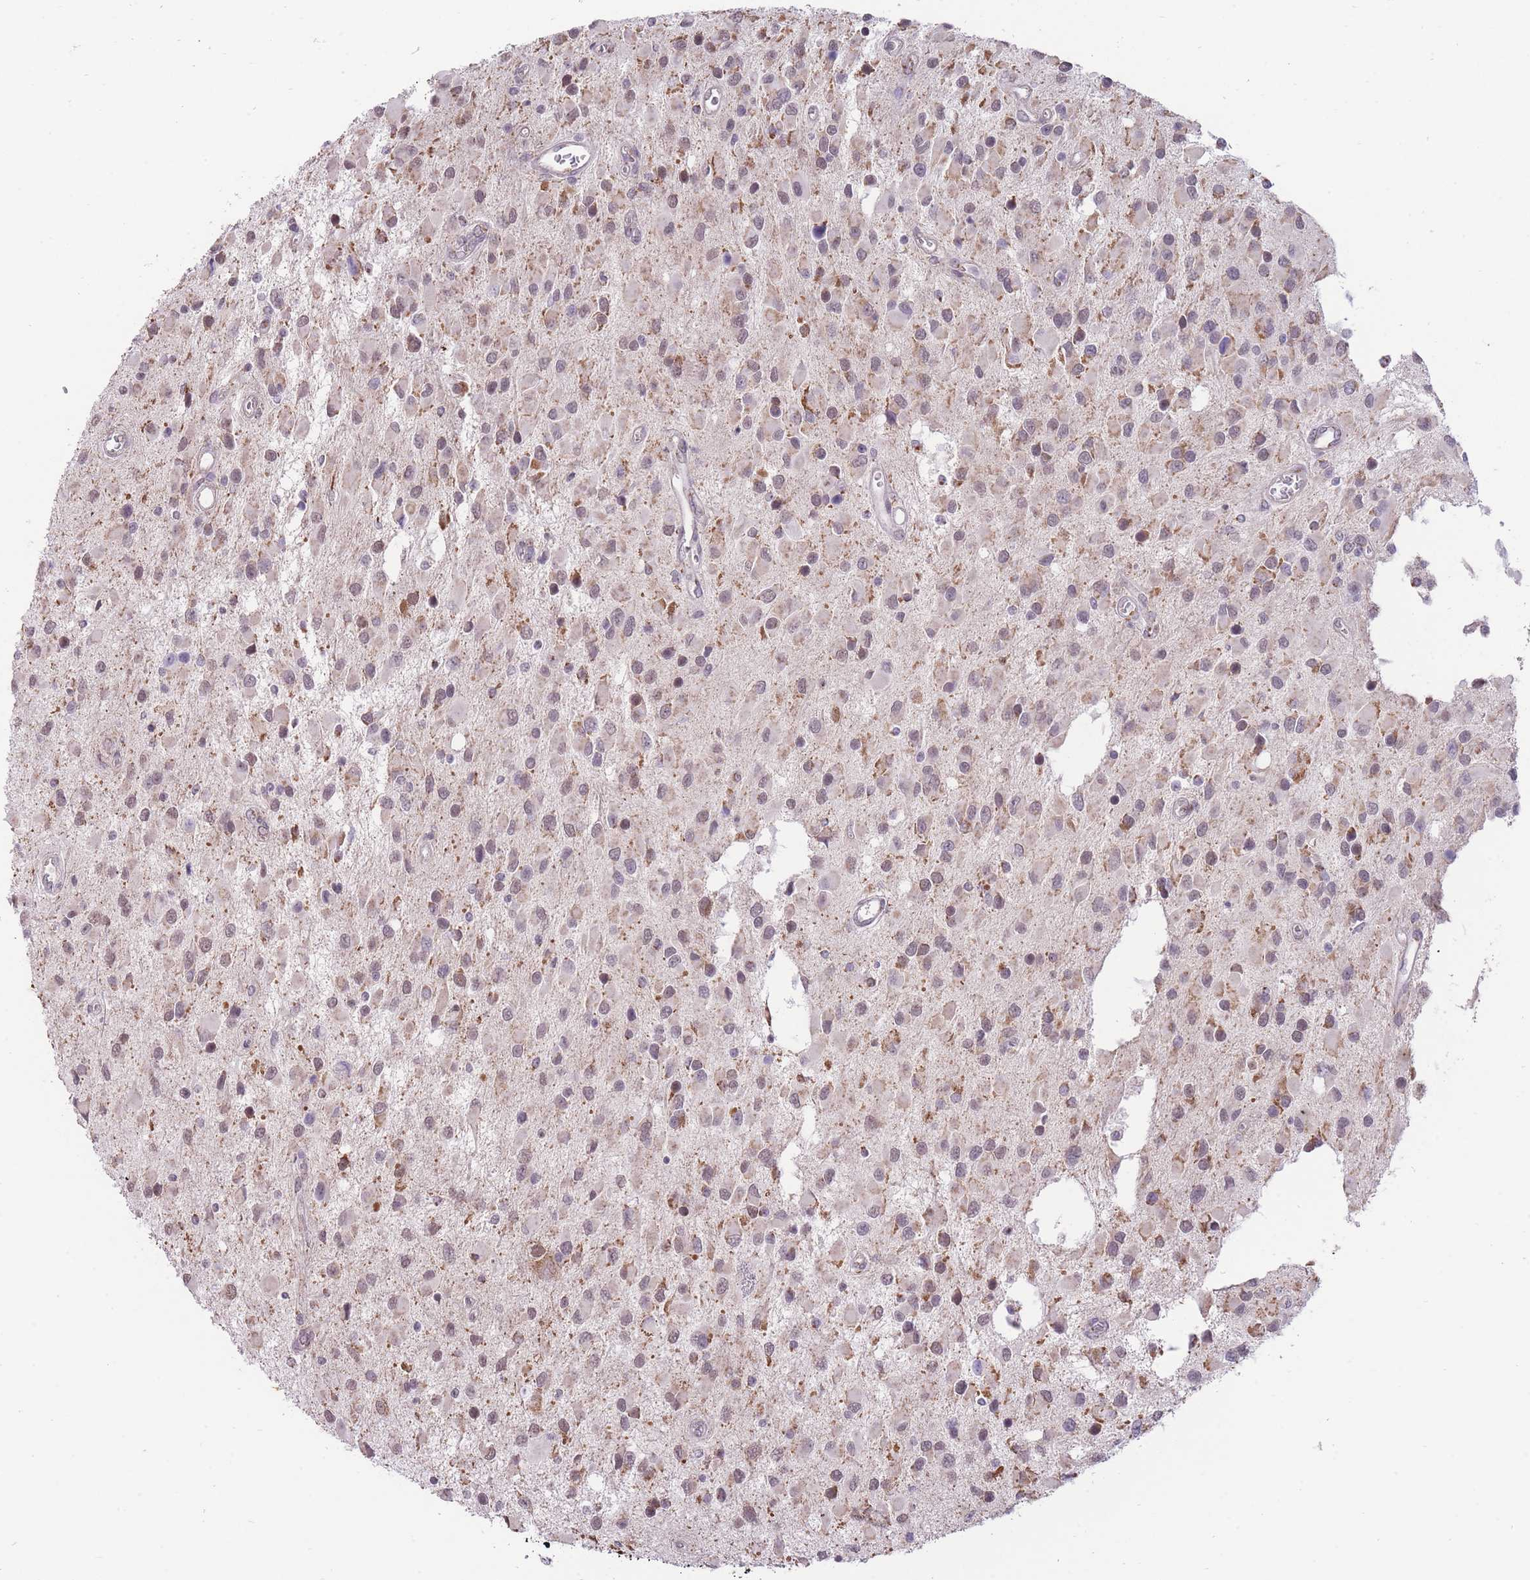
{"staining": {"intensity": "weak", "quantity": "25%-75%", "location": "cytoplasmic/membranous"}, "tissue": "glioma", "cell_type": "Tumor cells", "image_type": "cancer", "snomed": [{"axis": "morphology", "description": "Glioma, malignant, High grade"}, {"axis": "topography", "description": "Brain"}], "caption": "Protein analysis of glioma tissue reveals weak cytoplasmic/membranous staining in approximately 25%-75% of tumor cells.", "gene": "NELL1", "patient": {"sex": "male", "age": 53}}